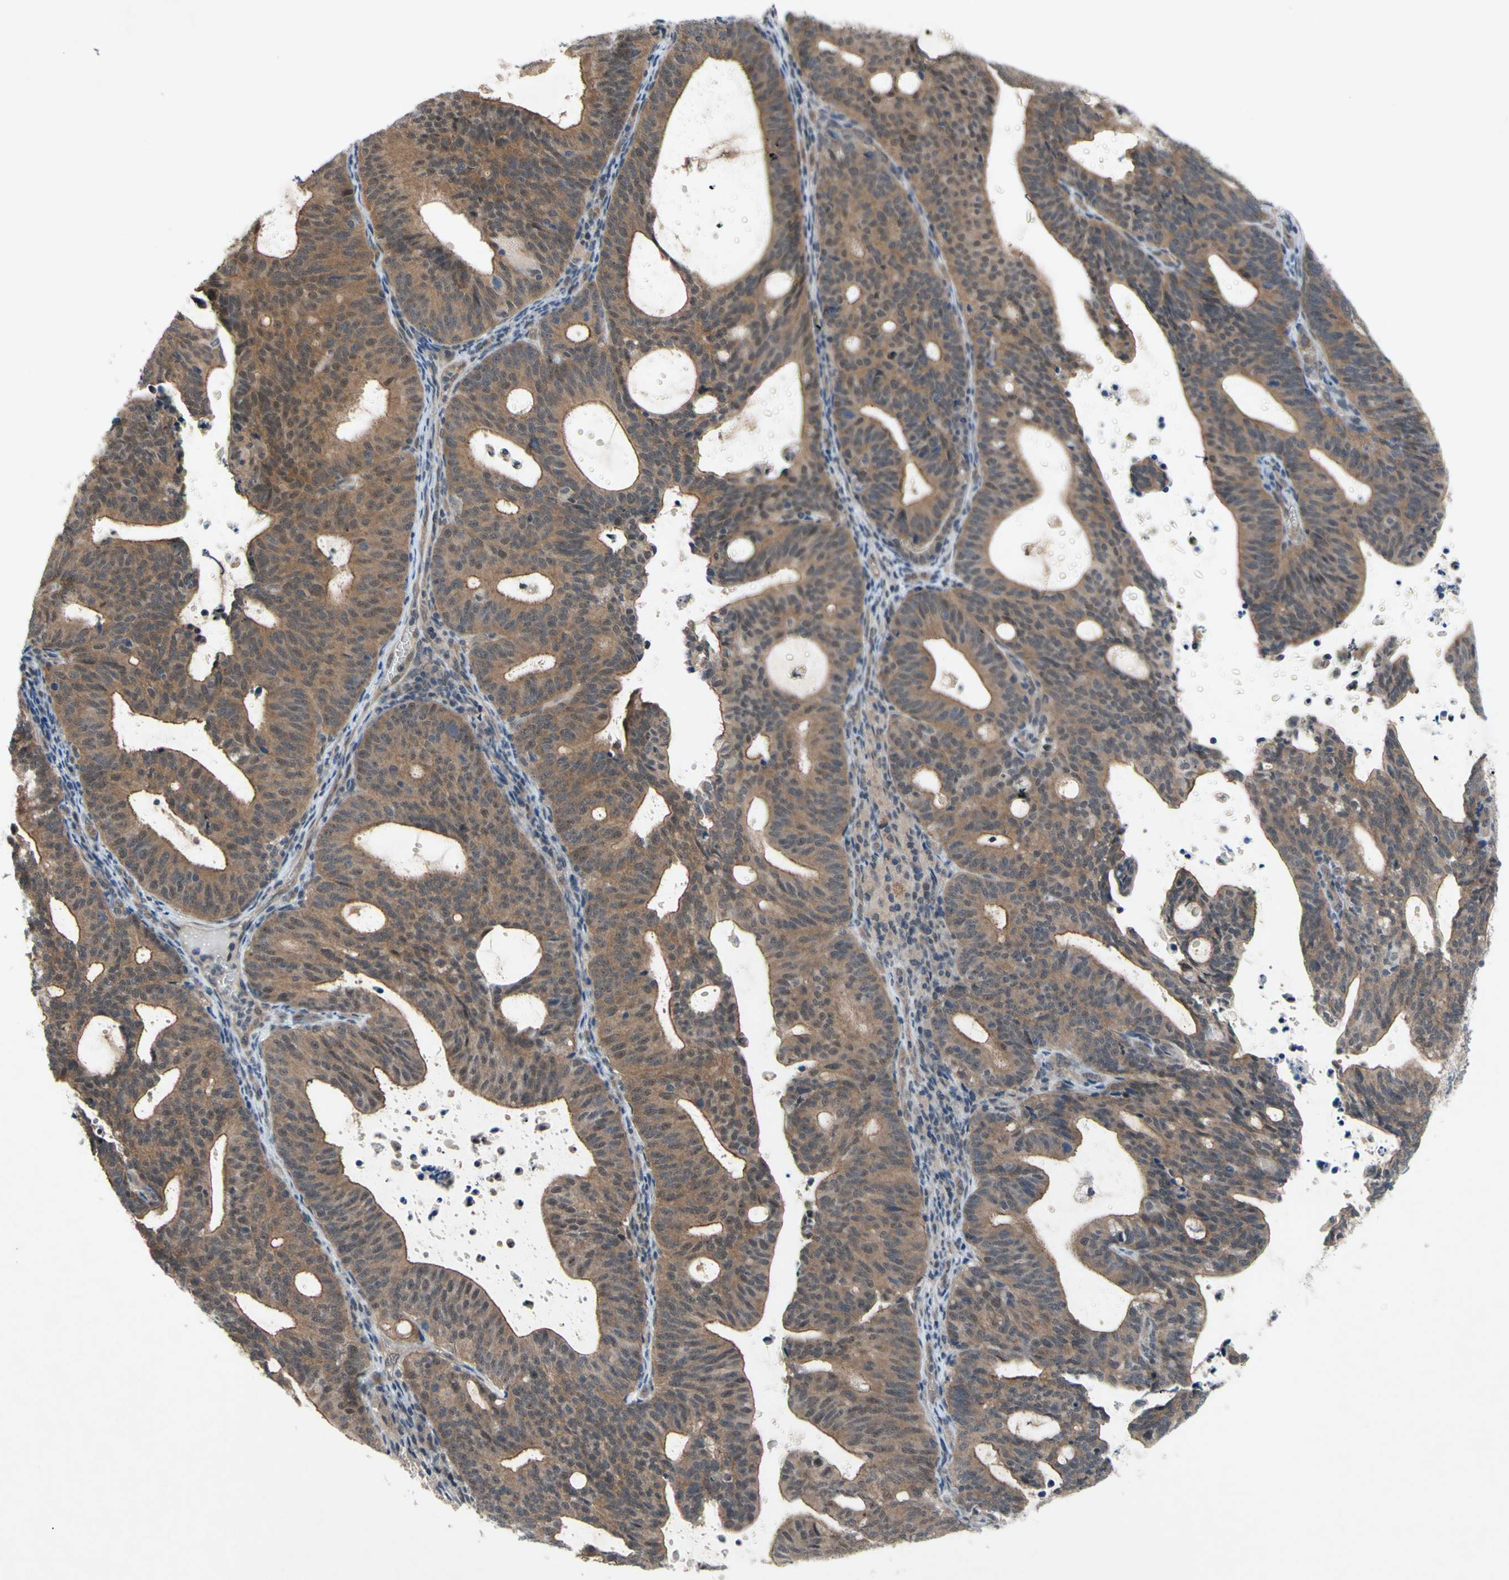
{"staining": {"intensity": "moderate", "quantity": ">75%", "location": "cytoplasmic/membranous,nuclear"}, "tissue": "endometrial cancer", "cell_type": "Tumor cells", "image_type": "cancer", "snomed": [{"axis": "morphology", "description": "Adenocarcinoma, NOS"}, {"axis": "topography", "description": "Uterus"}], "caption": "Endometrial cancer stained for a protein (brown) demonstrates moderate cytoplasmic/membranous and nuclear positive staining in approximately >75% of tumor cells.", "gene": "TRDMT1", "patient": {"sex": "female", "age": 83}}